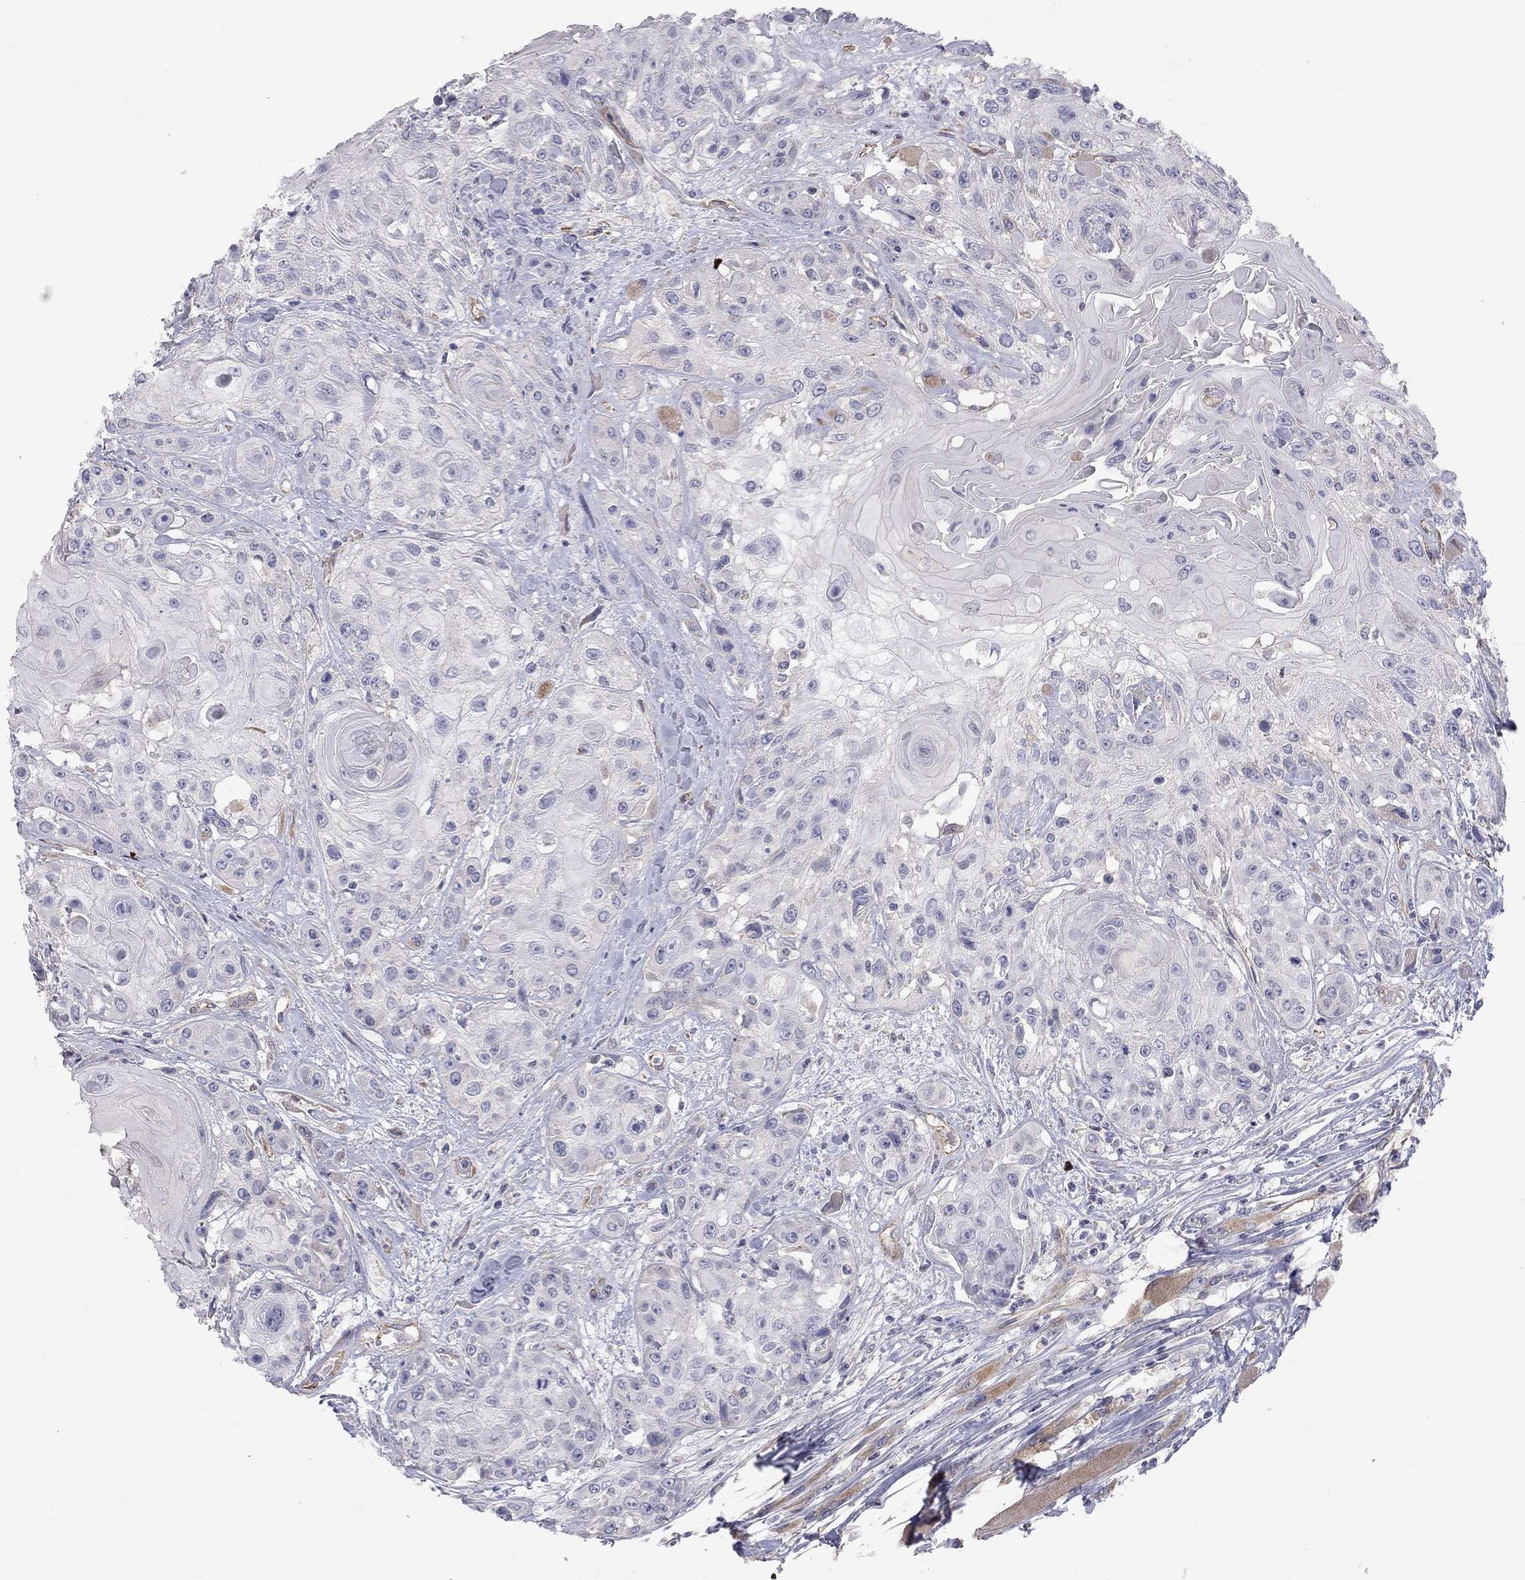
{"staining": {"intensity": "negative", "quantity": "none", "location": "none"}, "tissue": "head and neck cancer", "cell_type": "Tumor cells", "image_type": "cancer", "snomed": [{"axis": "morphology", "description": "Squamous cell carcinoma, NOS"}, {"axis": "topography", "description": "Head-Neck"}], "caption": "Head and neck squamous cell carcinoma was stained to show a protein in brown. There is no significant staining in tumor cells. (Brightfield microscopy of DAB IHC at high magnification).", "gene": "GPRC5B", "patient": {"sex": "female", "age": 59}}